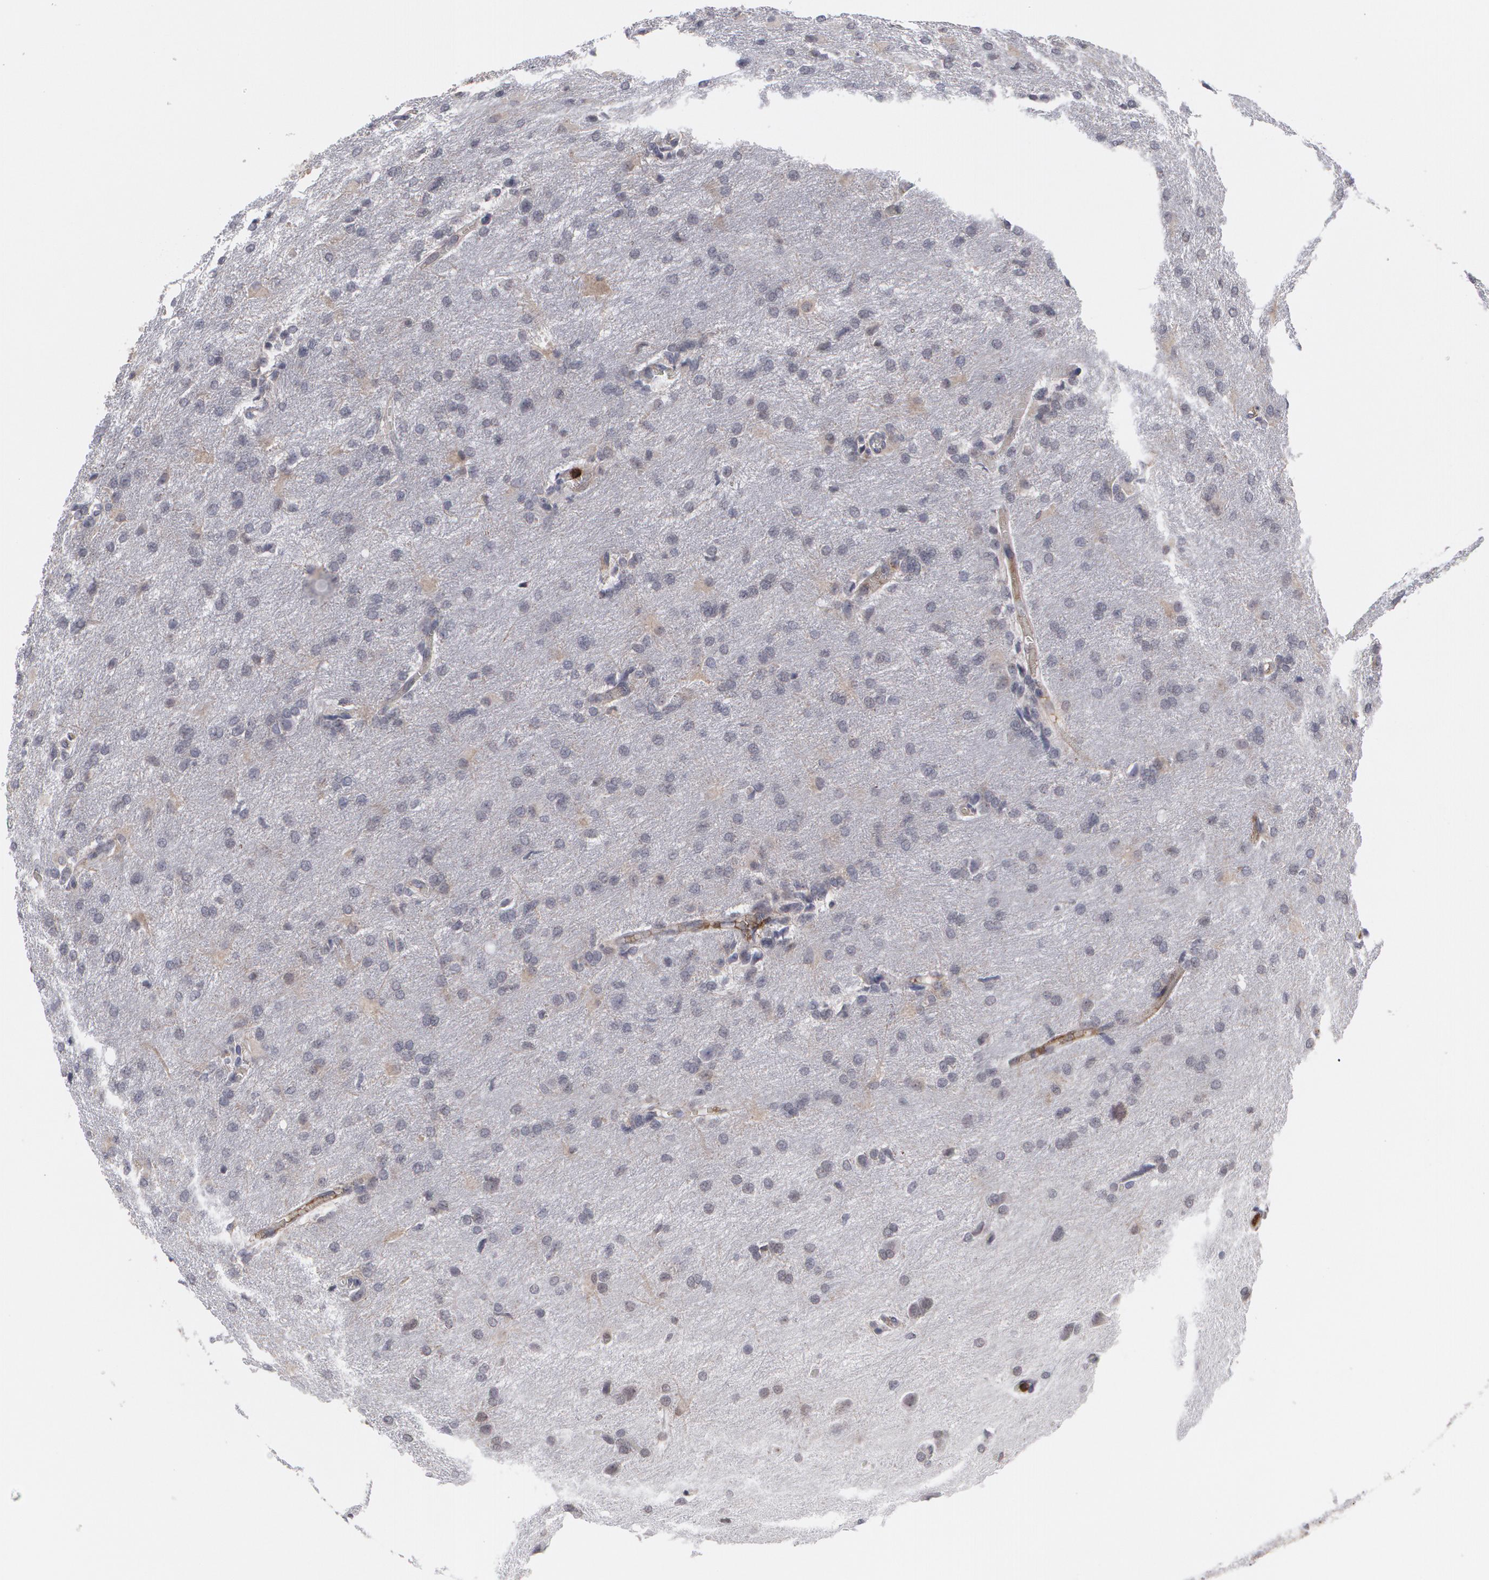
{"staining": {"intensity": "negative", "quantity": "none", "location": "none"}, "tissue": "glioma", "cell_type": "Tumor cells", "image_type": "cancer", "snomed": [{"axis": "morphology", "description": "Glioma, malignant, High grade"}, {"axis": "topography", "description": "Brain"}], "caption": "There is no significant staining in tumor cells of high-grade glioma (malignant).", "gene": "LRG1", "patient": {"sex": "male", "age": 68}}